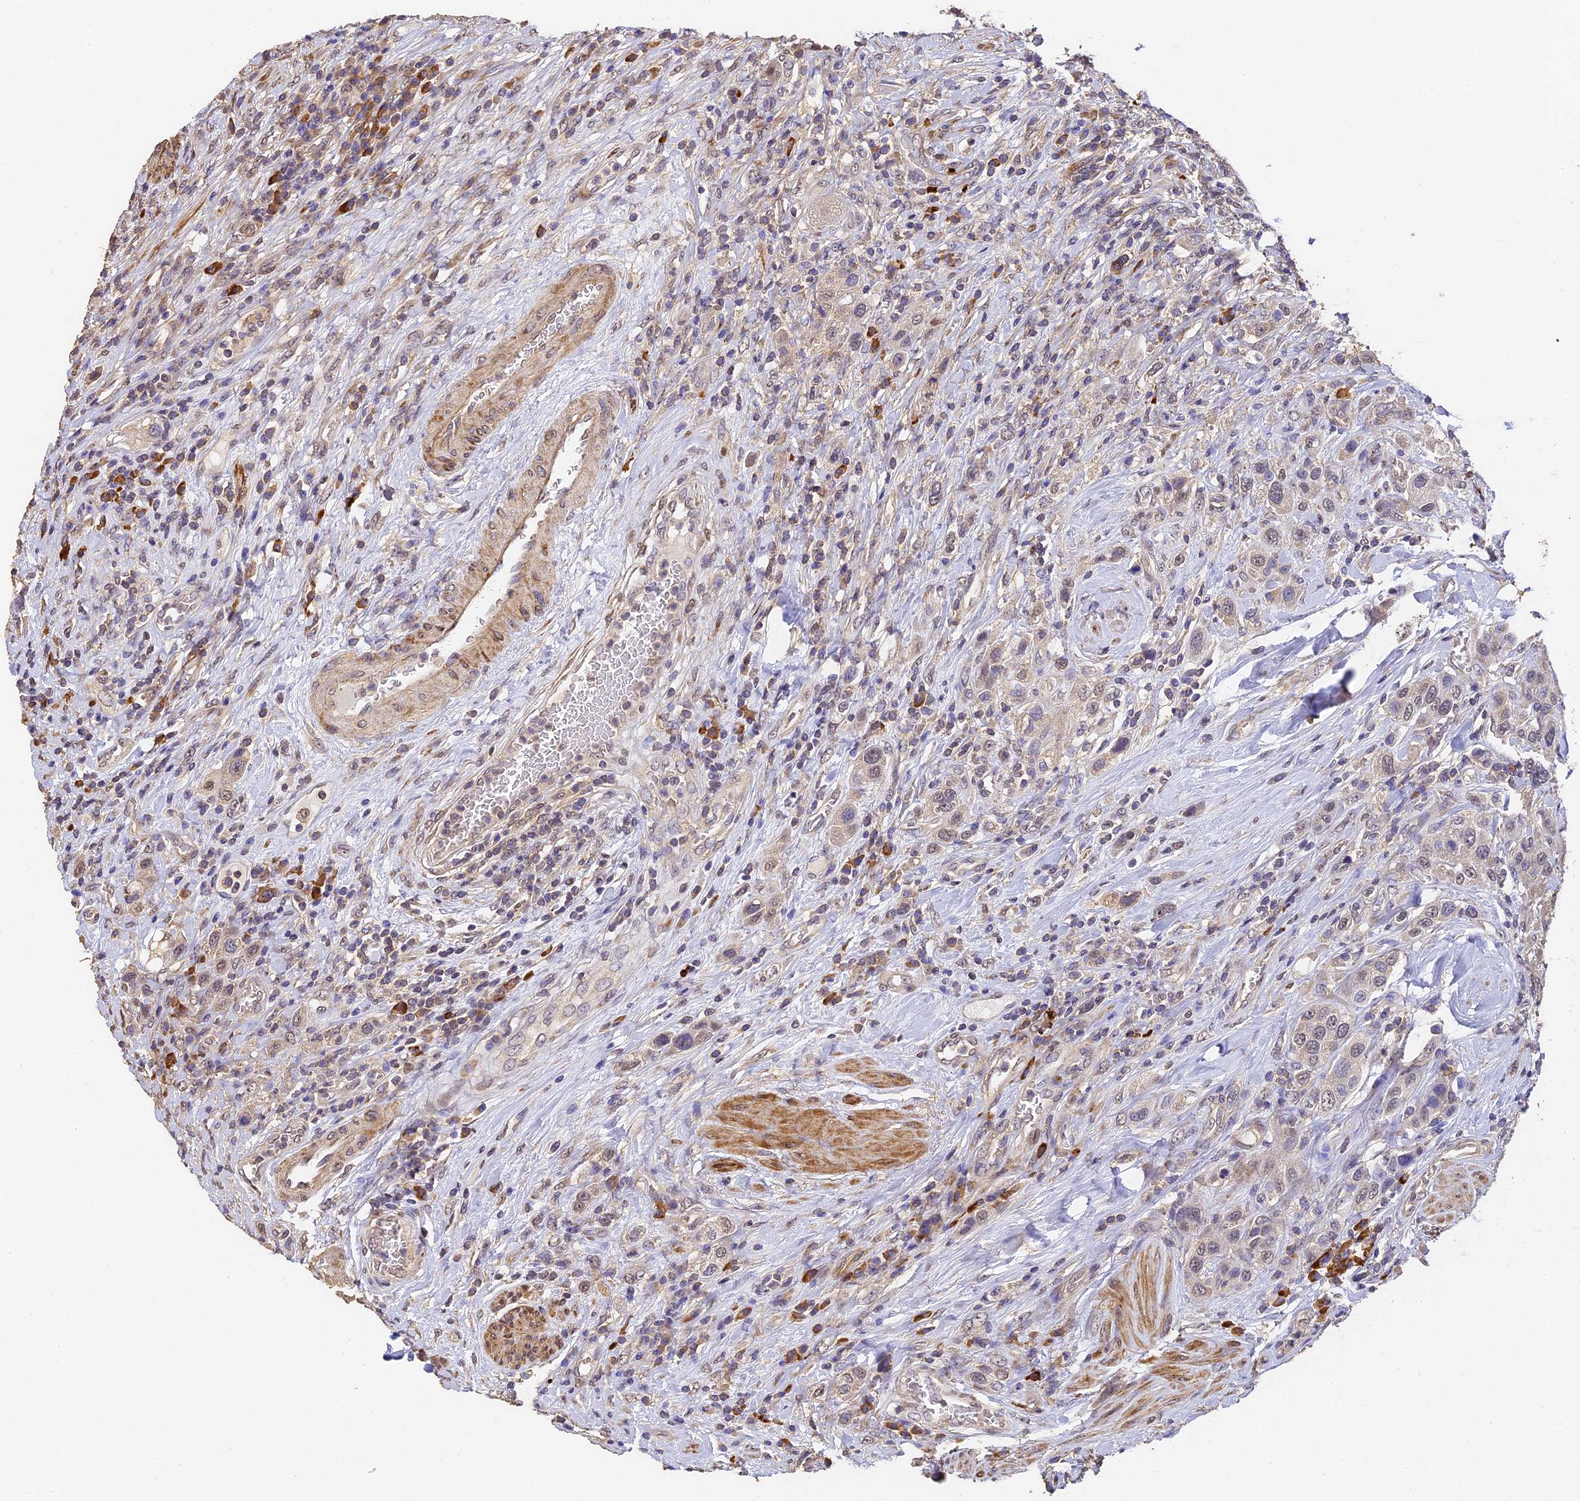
{"staining": {"intensity": "weak", "quantity": "25%-75%", "location": "nuclear"}, "tissue": "urothelial cancer", "cell_type": "Tumor cells", "image_type": "cancer", "snomed": [{"axis": "morphology", "description": "Urothelial carcinoma, High grade"}, {"axis": "topography", "description": "Urinary bladder"}], "caption": "High-magnification brightfield microscopy of high-grade urothelial carcinoma stained with DAB (3,3'-diaminobenzidine) (brown) and counterstained with hematoxylin (blue). tumor cells exhibit weak nuclear positivity is identified in approximately25%-75% of cells.", "gene": "SLC11A1", "patient": {"sex": "male", "age": 50}}